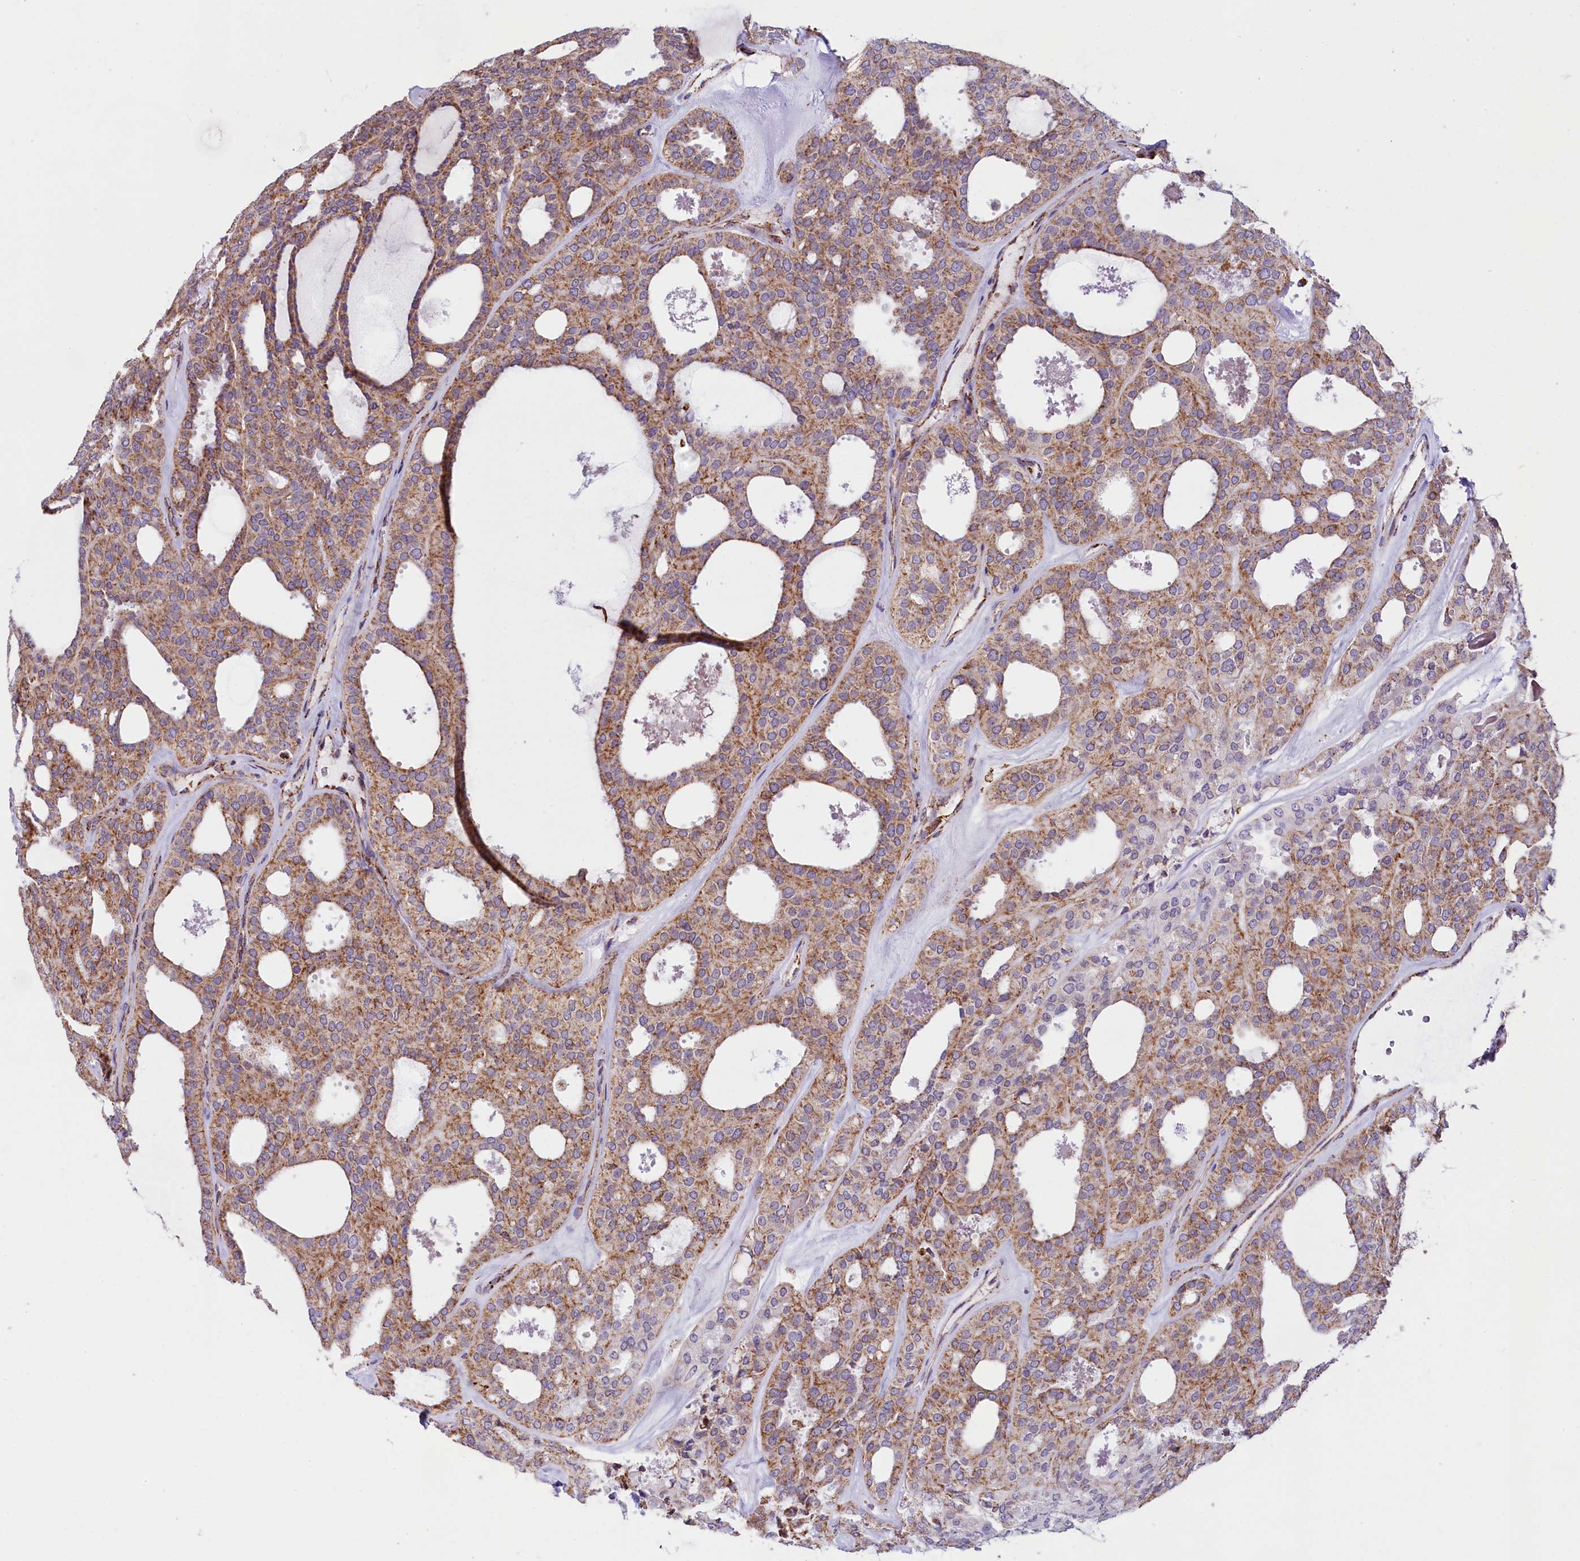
{"staining": {"intensity": "moderate", "quantity": ">75%", "location": "cytoplasmic/membranous"}, "tissue": "thyroid cancer", "cell_type": "Tumor cells", "image_type": "cancer", "snomed": [{"axis": "morphology", "description": "Follicular adenoma carcinoma, NOS"}, {"axis": "topography", "description": "Thyroid gland"}], "caption": "The micrograph shows a brown stain indicating the presence of a protein in the cytoplasmic/membranous of tumor cells in follicular adenoma carcinoma (thyroid). (DAB (3,3'-diaminobenzidine) = brown stain, brightfield microscopy at high magnification).", "gene": "NDUFA8", "patient": {"sex": "male", "age": 75}}